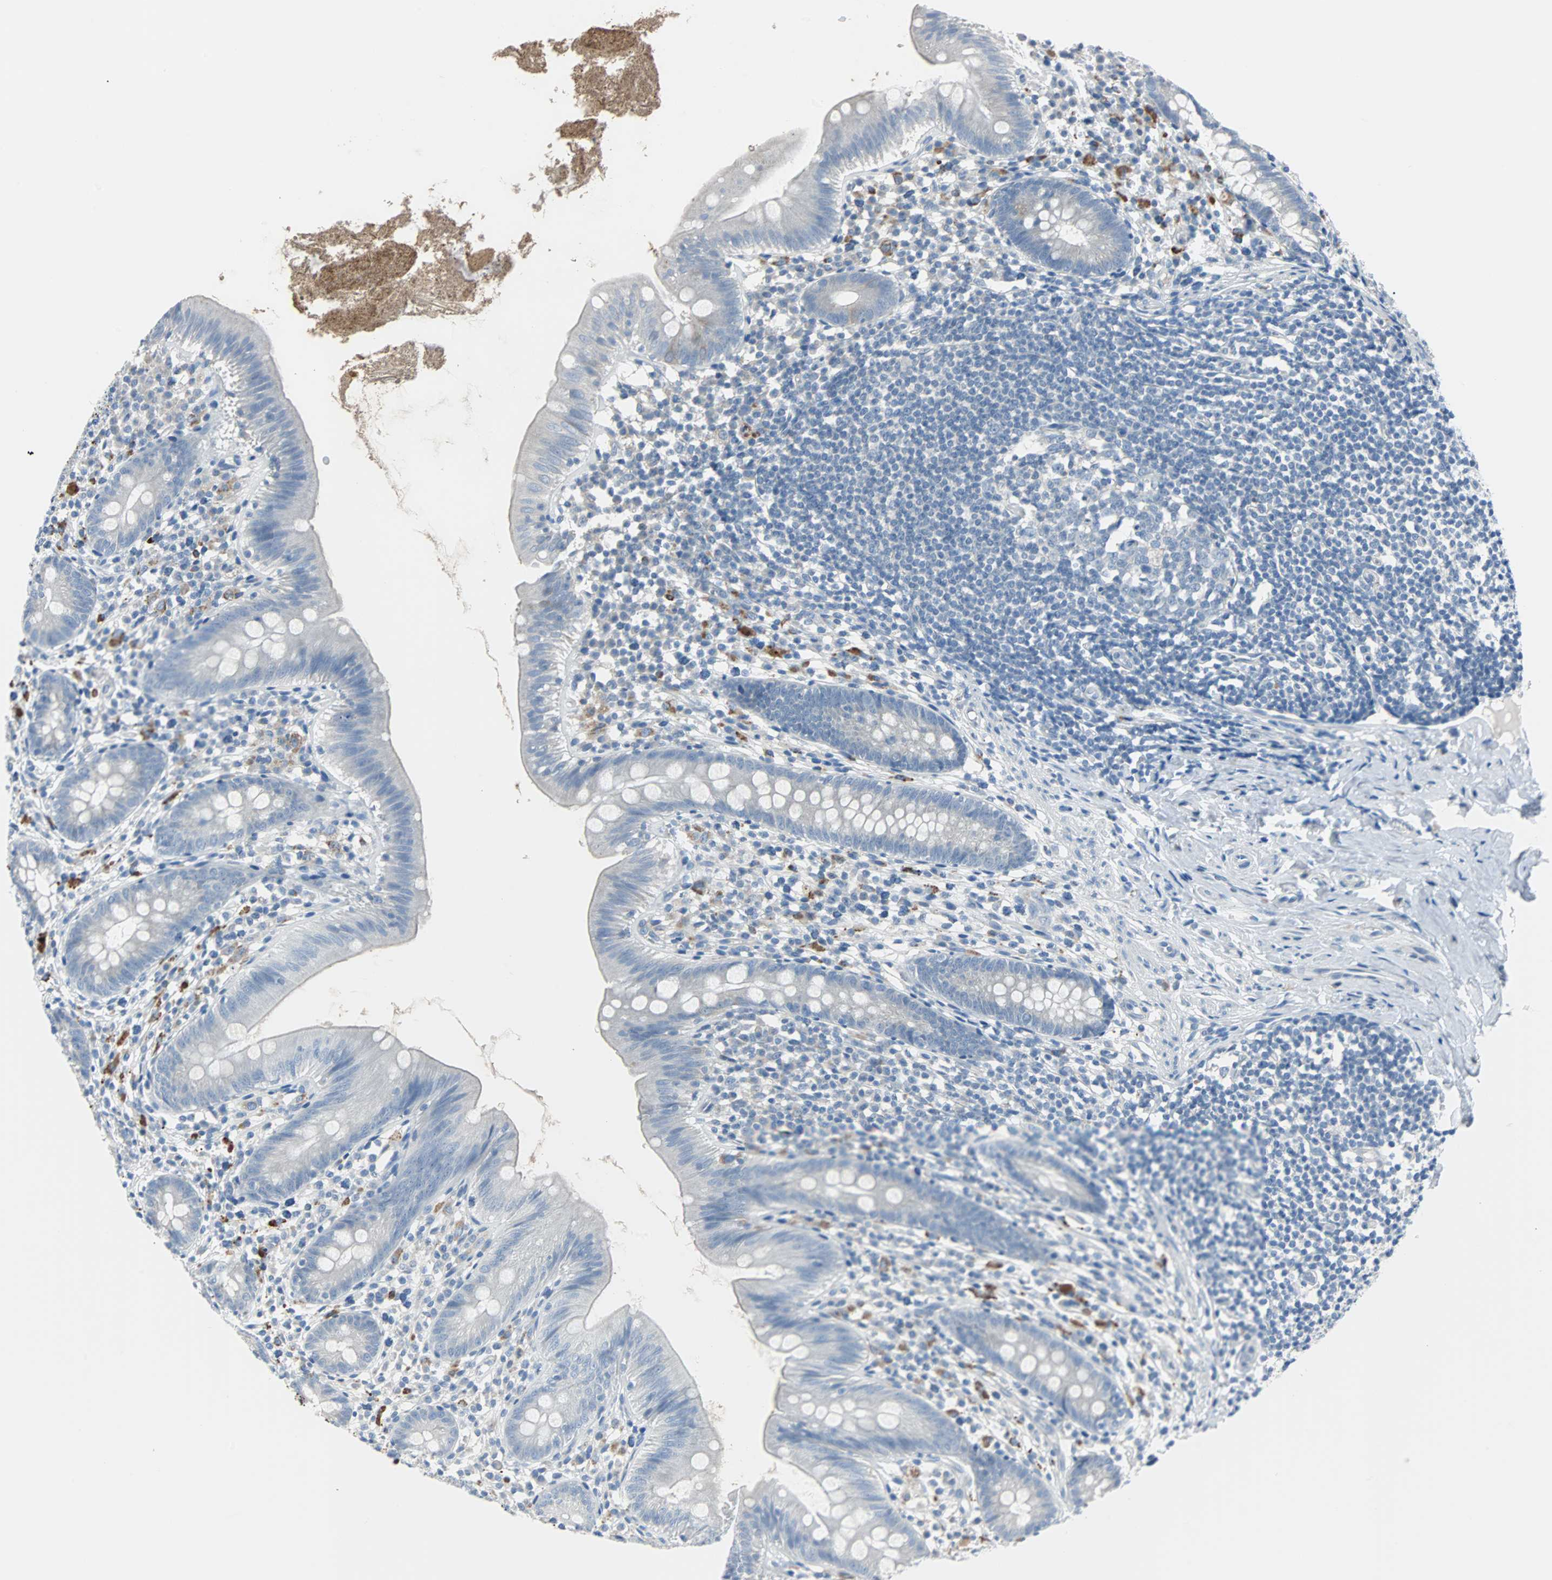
{"staining": {"intensity": "negative", "quantity": "none", "location": "none"}, "tissue": "appendix", "cell_type": "Glandular cells", "image_type": "normal", "snomed": [{"axis": "morphology", "description": "Normal tissue, NOS"}, {"axis": "topography", "description": "Appendix"}], "caption": "This micrograph is of benign appendix stained with immunohistochemistry to label a protein in brown with the nuclei are counter-stained blue. There is no positivity in glandular cells.", "gene": "RASA1", "patient": {"sex": "male", "age": 52}}